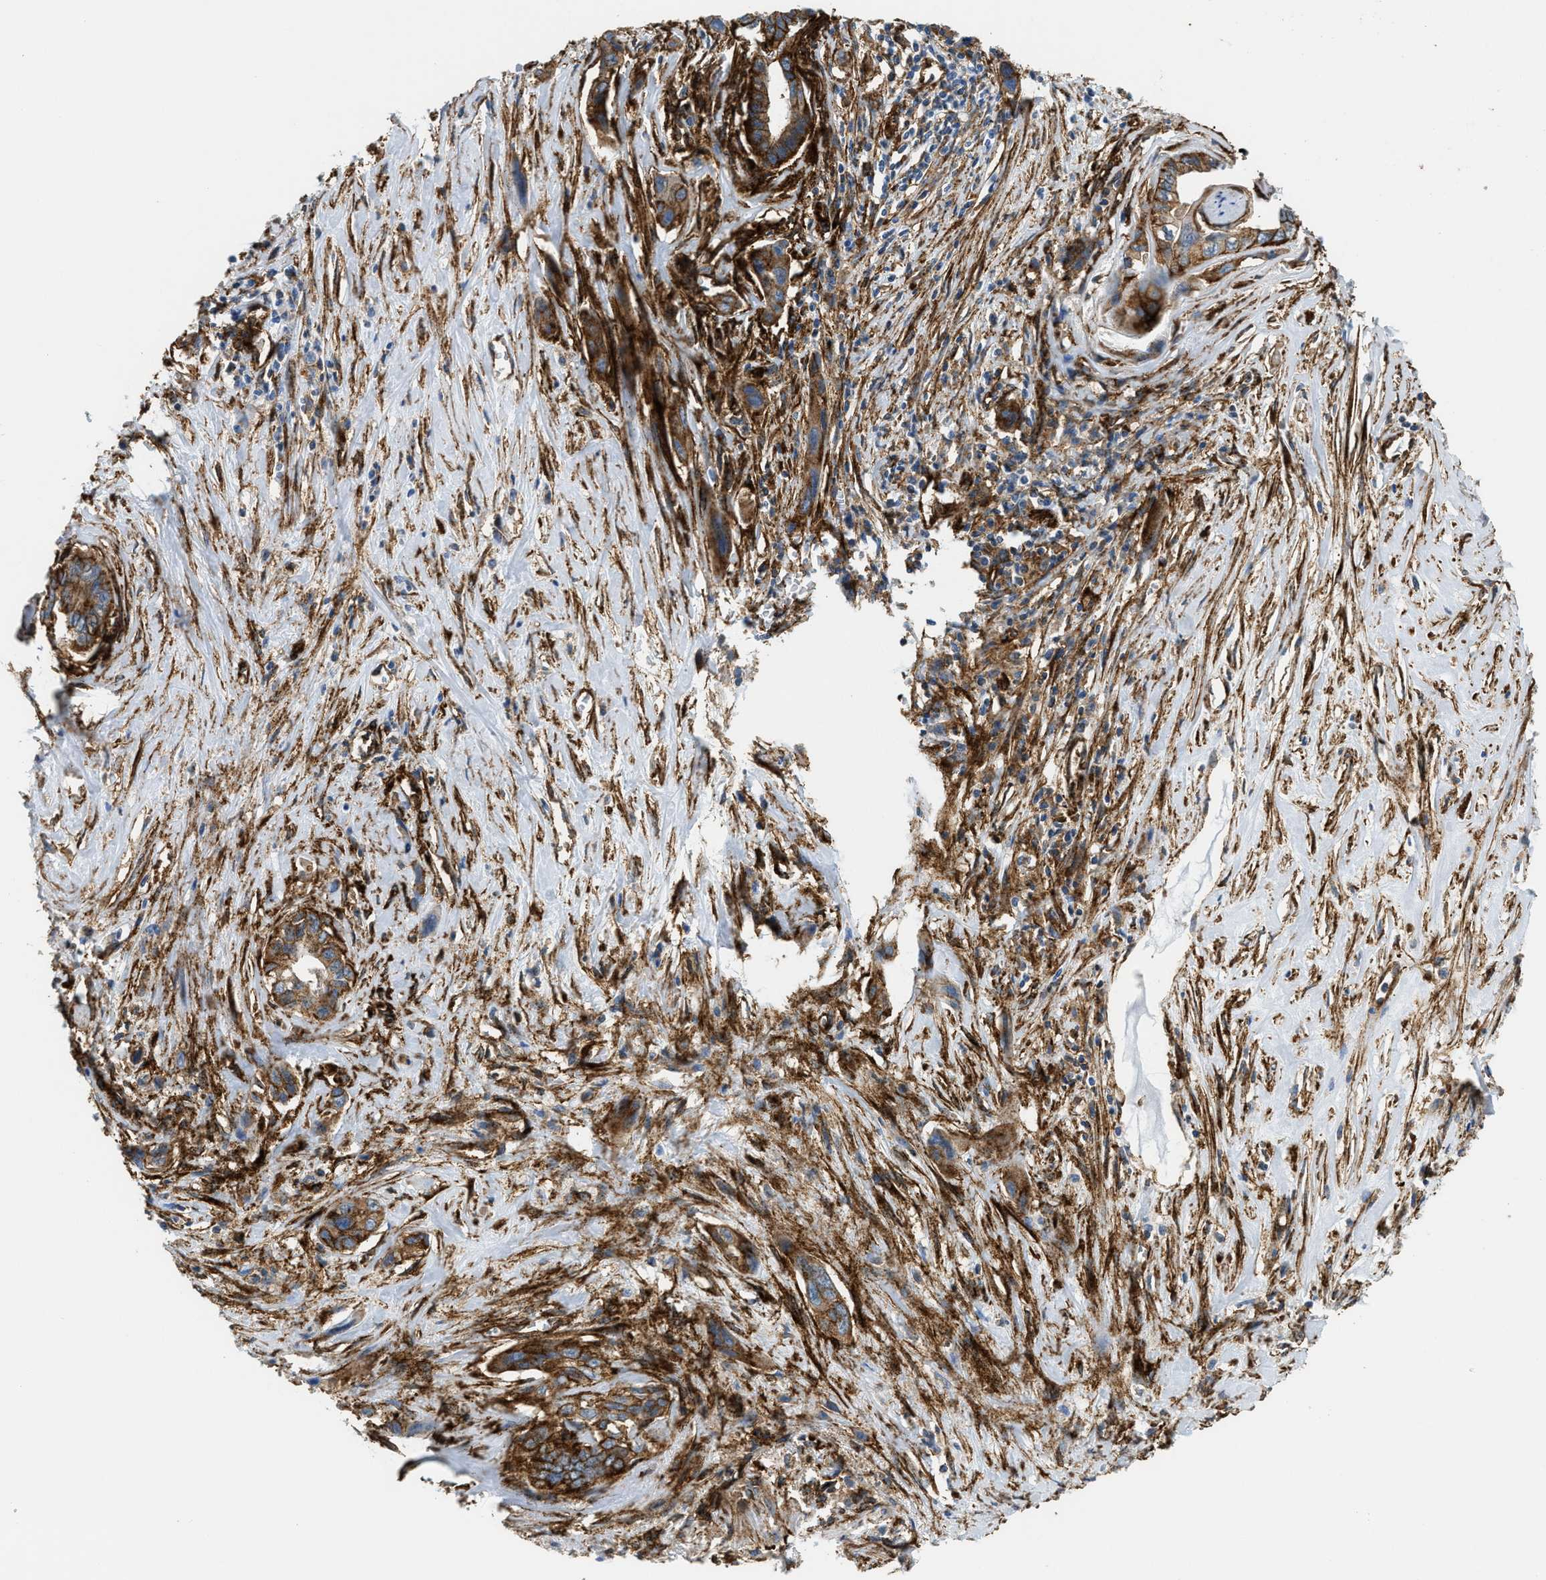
{"staining": {"intensity": "strong", "quantity": ">75%", "location": "cytoplasmic/membranous"}, "tissue": "pancreatic cancer", "cell_type": "Tumor cells", "image_type": "cancer", "snomed": [{"axis": "morphology", "description": "Adenocarcinoma, NOS"}, {"axis": "topography", "description": "Pancreas"}], "caption": "The image shows staining of pancreatic cancer (adenocarcinoma), revealing strong cytoplasmic/membranous protein expression (brown color) within tumor cells.", "gene": "HIP1", "patient": {"sex": "male", "age": 73}}